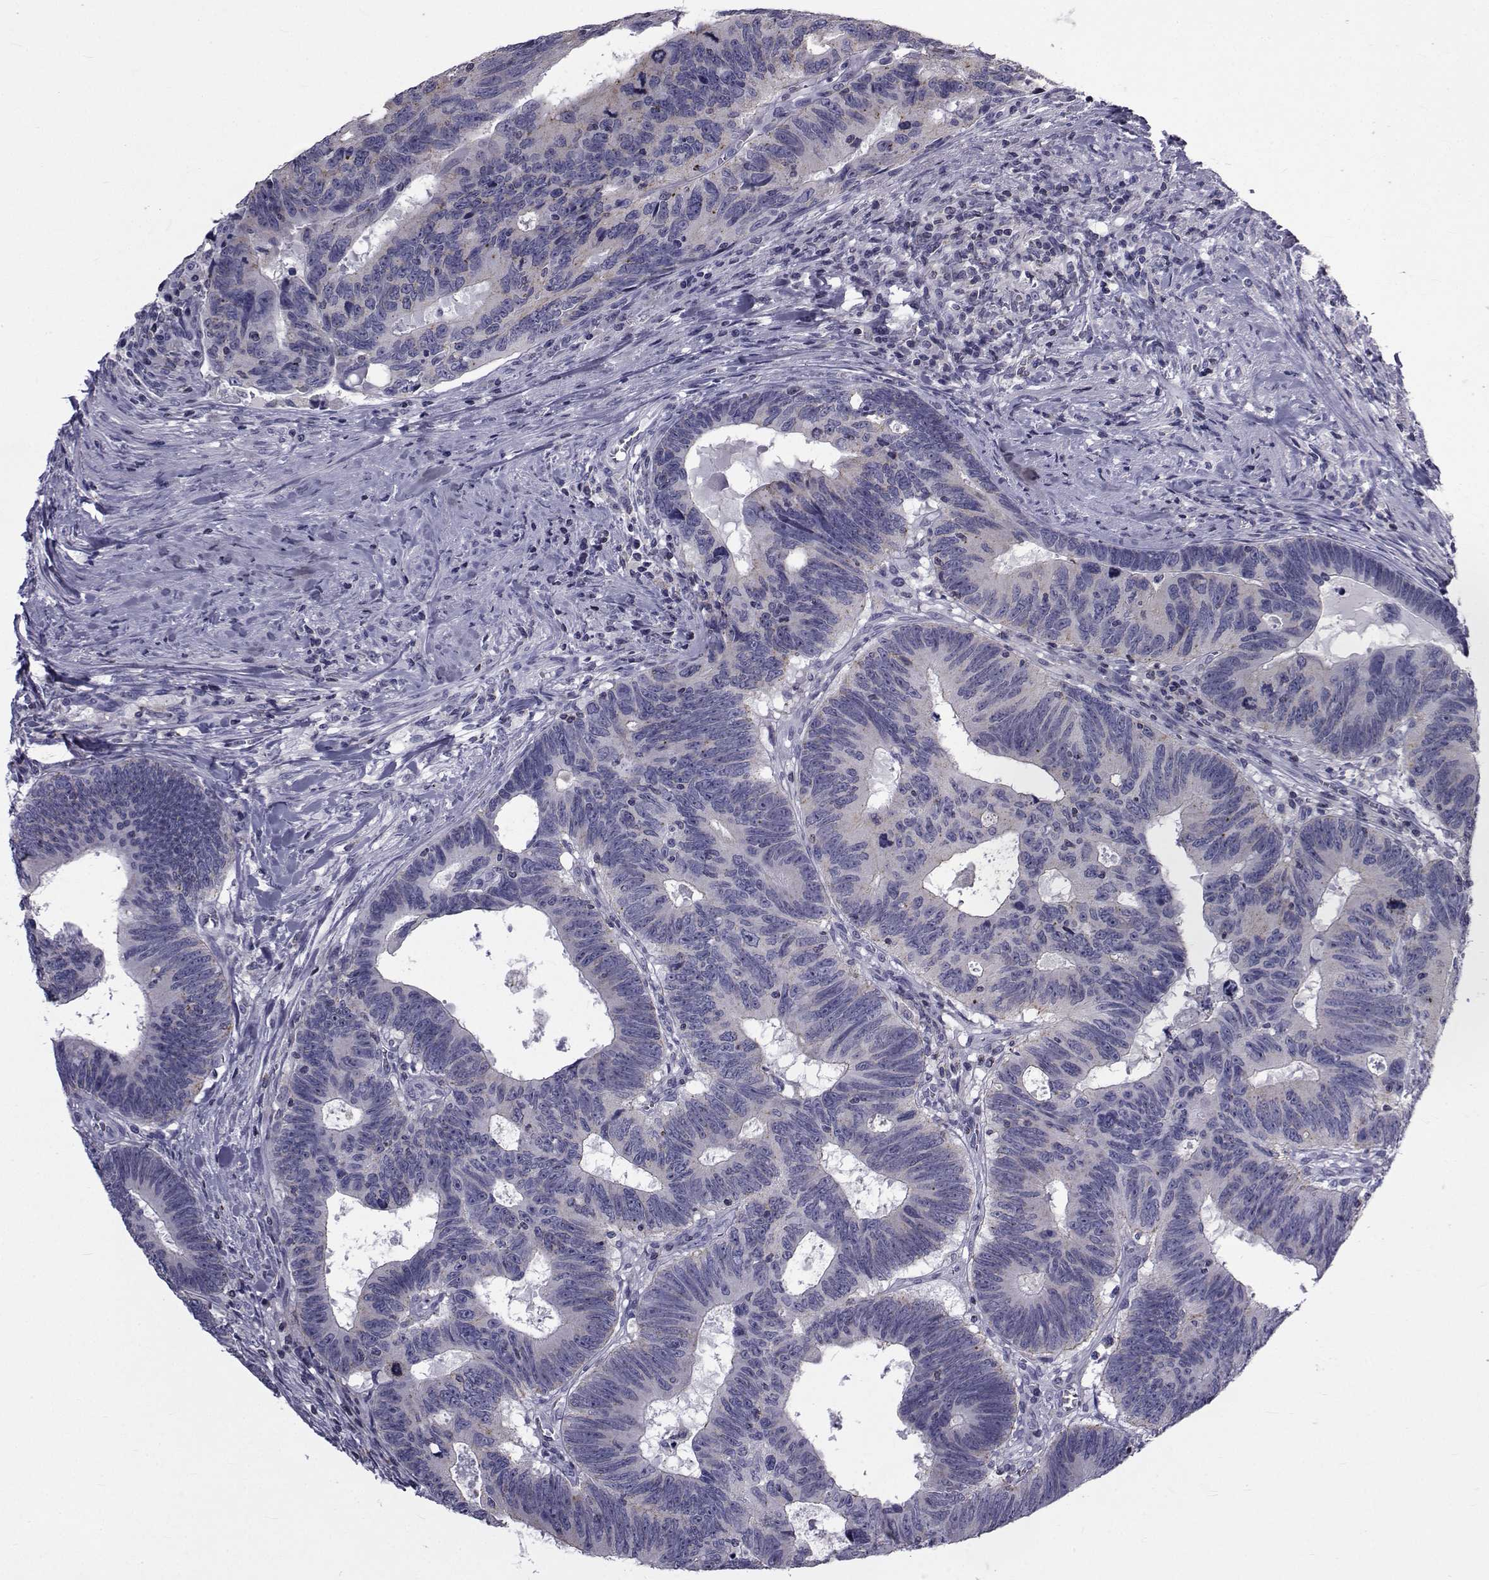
{"staining": {"intensity": "negative", "quantity": "none", "location": "none"}, "tissue": "colorectal cancer", "cell_type": "Tumor cells", "image_type": "cancer", "snomed": [{"axis": "morphology", "description": "Adenocarcinoma, NOS"}, {"axis": "topography", "description": "Colon"}], "caption": "Colorectal adenocarcinoma was stained to show a protein in brown. There is no significant expression in tumor cells.", "gene": "PDE6H", "patient": {"sex": "female", "age": 77}}